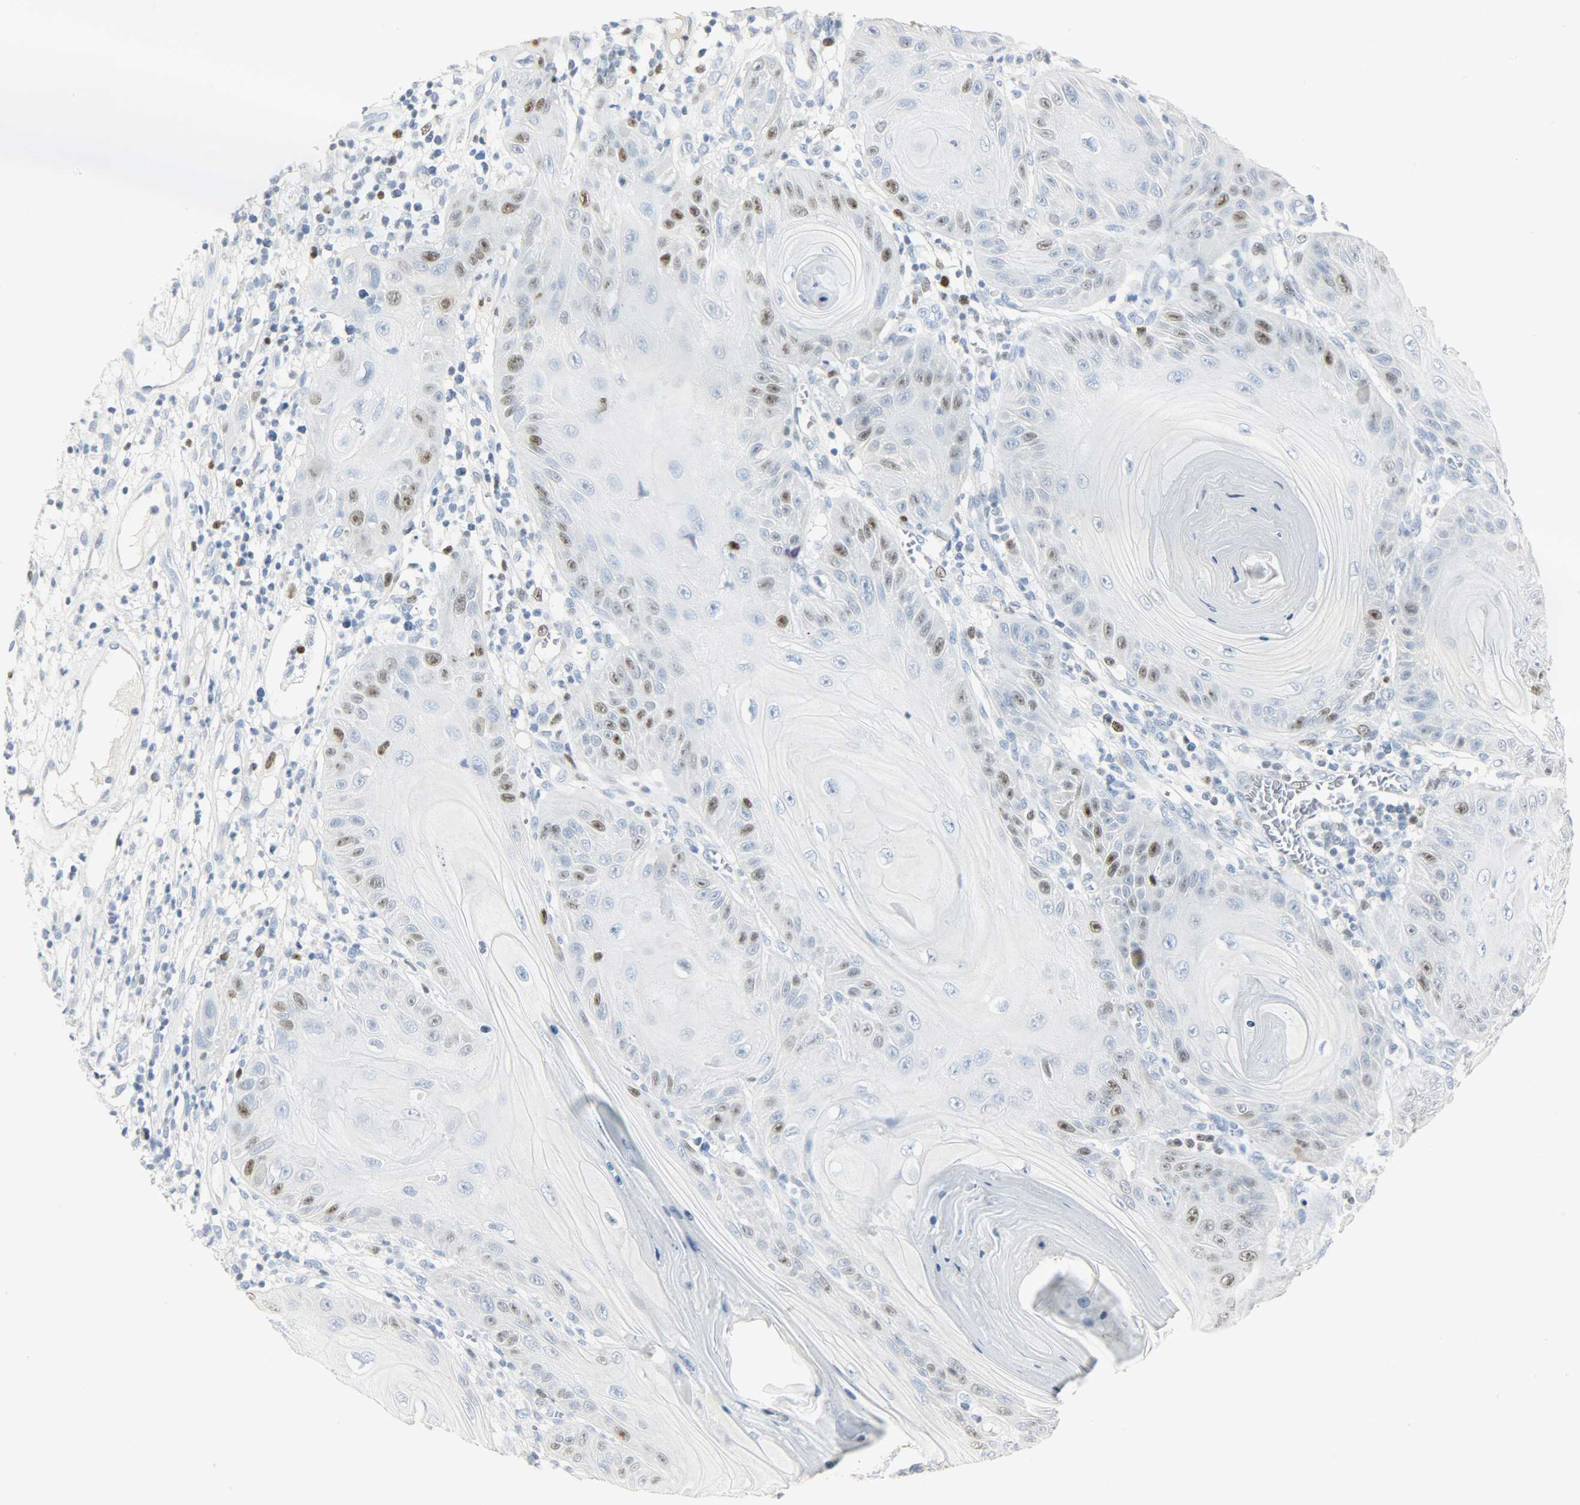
{"staining": {"intensity": "moderate", "quantity": "<25%", "location": "nuclear"}, "tissue": "skin cancer", "cell_type": "Tumor cells", "image_type": "cancer", "snomed": [{"axis": "morphology", "description": "Squamous cell carcinoma, NOS"}, {"axis": "topography", "description": "Skin"}], "caption": "Protein staining by IHC shows moderate nuclear expression in about <25% of tumor cells in skin cancer.", "gene": "HELLS", "patient": {"sex": "female", "age": 78}}